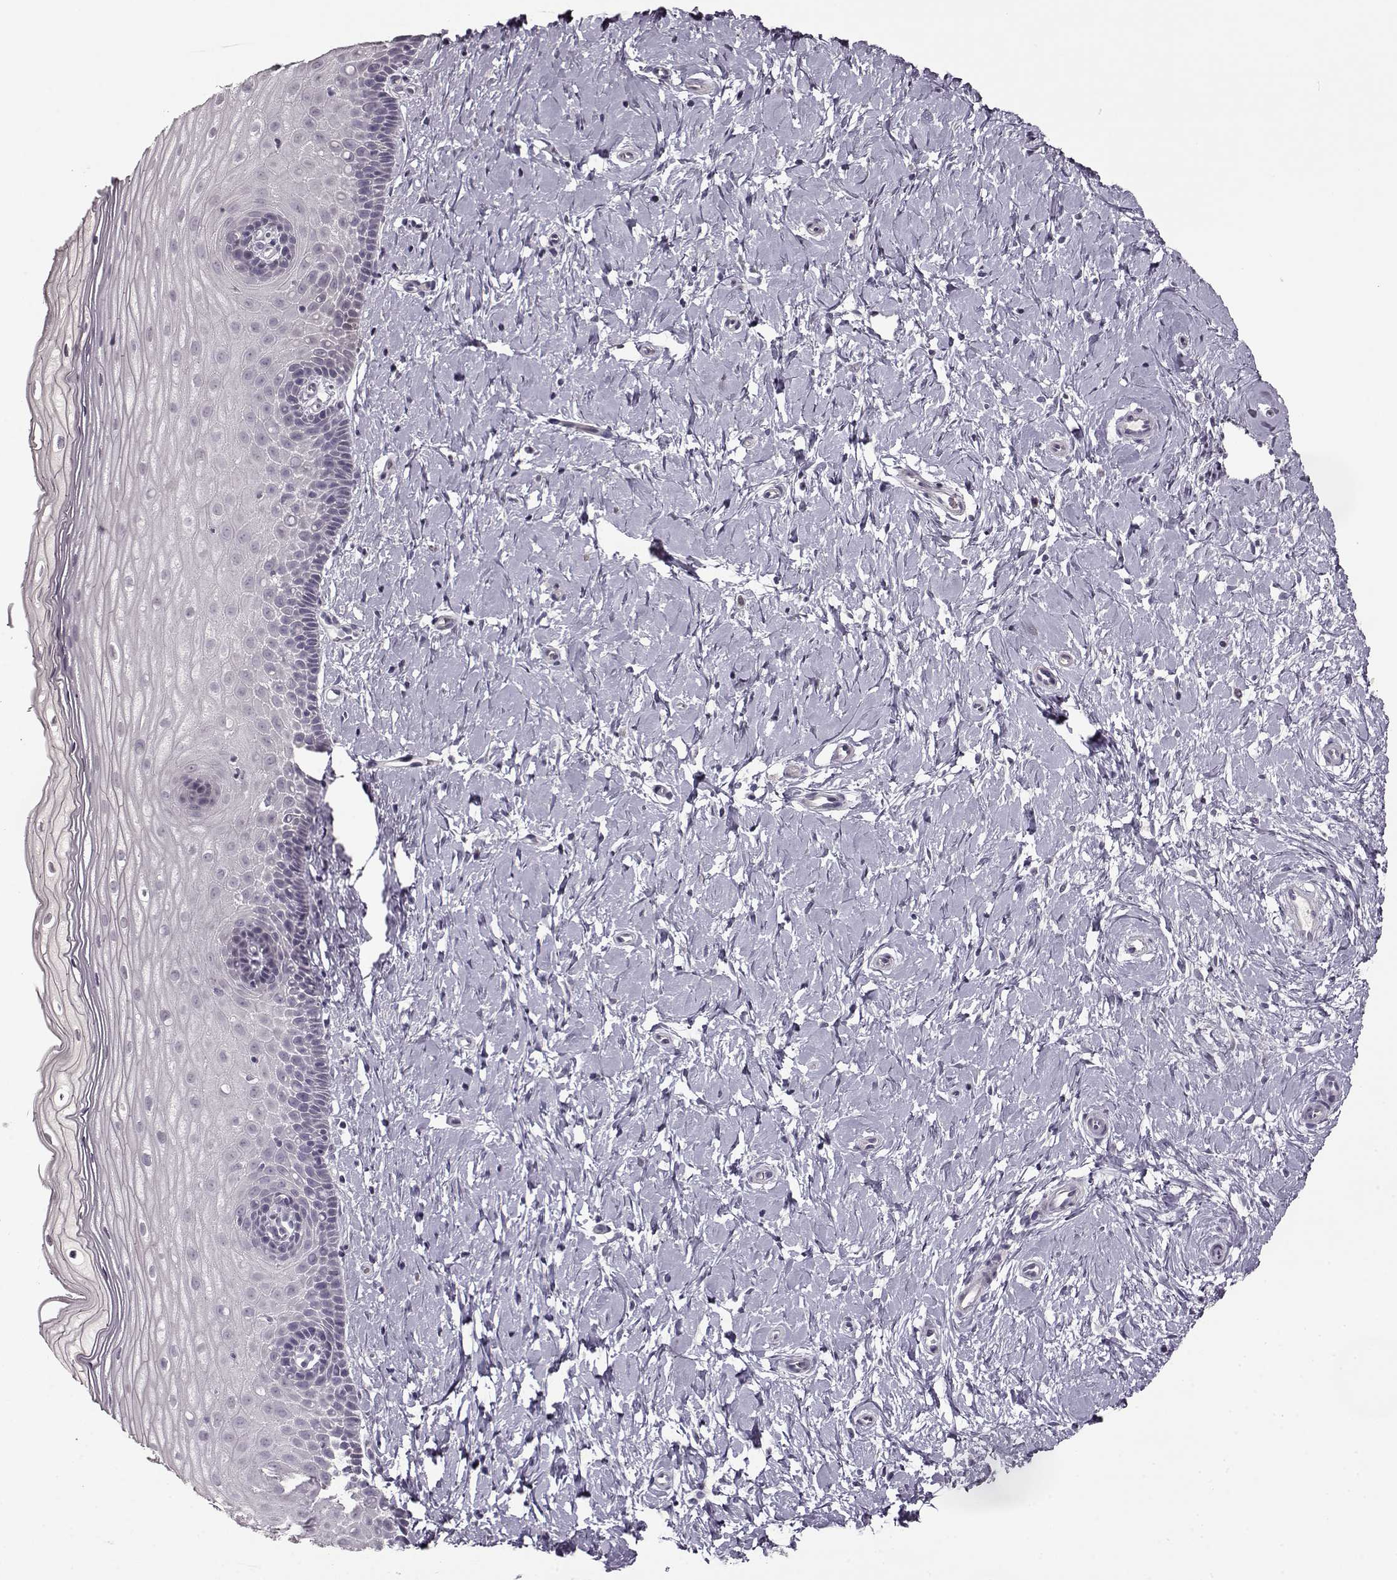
{"staining": {"intensity": "negative", "quantity": "none", "location": "none"}, "tissue": "cervix", "cell_type": "Glandular cells", "image_type": "normal", "snomed": [{"axis": "morphology", "description": "Normal tissue, NOS"}, {"axis": "topography", "description": "Cervix"}], "caption": "Immunohistochemical staining of normal human cervix demonstrates no significant staining in glandular cells.", "gene": "FSHB", "patient": {"sex": "female", "age": 37}}